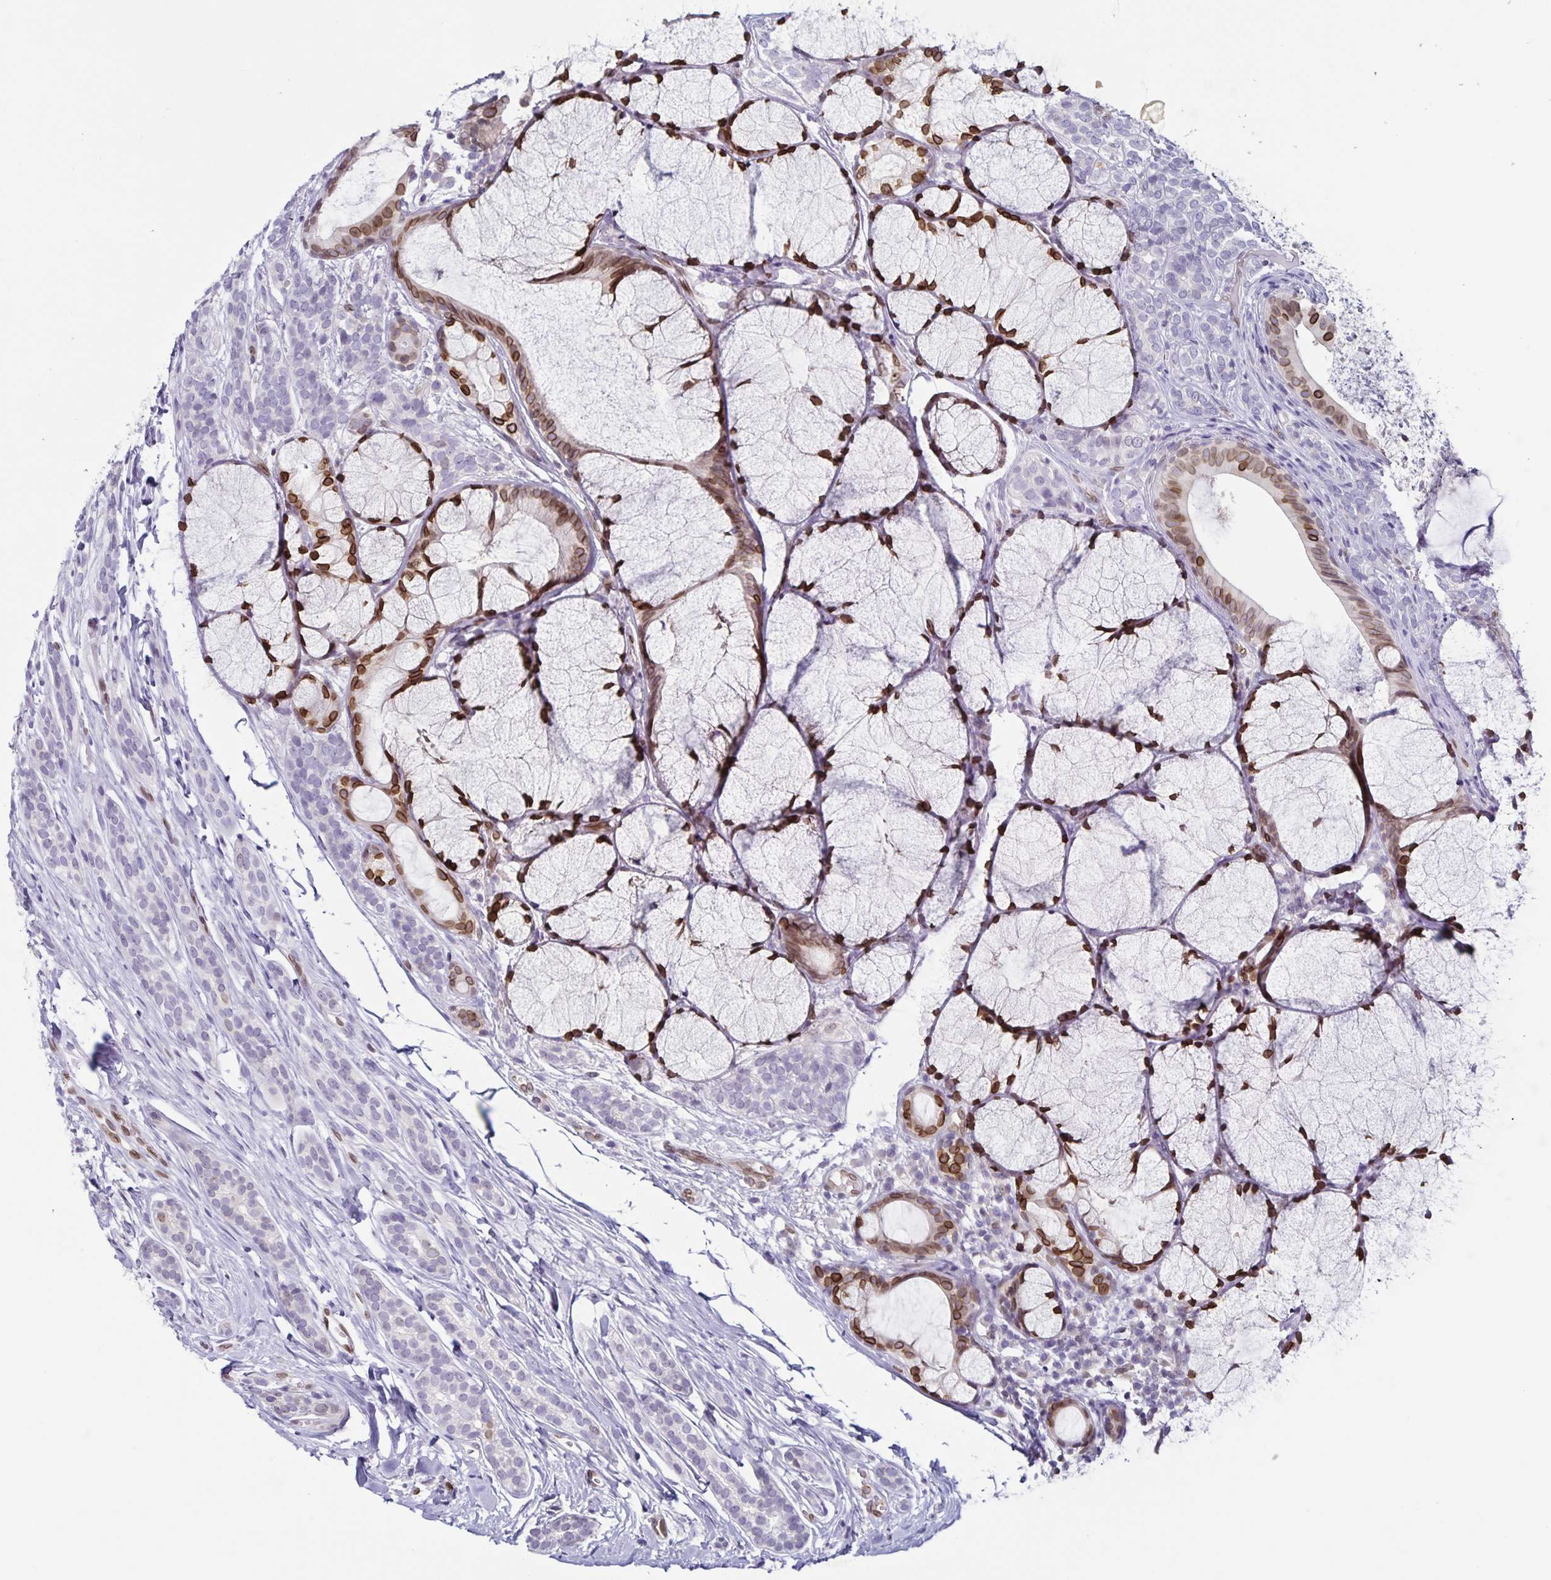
{"staining": {"intensity": "negative", "quantity": "none", "location": "none"}, "tissue": "head and neck cancer", "cell_type": "Tumor cells", "image_type": "cancer", "snomed": [{"axis": "morphology", "description": "Adenocarcinoma, NOS"}, {"axis": "topography", "description": "Head-Neck"}], "caption": "Immunohistochemistry (IHC) image of neoplastic tissue: human adenocarcinoma (head and neck) stained with DAB (3,3'-diaminobenzidine) demonstrates no significant protein staining in tumor cells.", "gene": "SYNE2", "patient": {"sex": "female", "age": 57}}